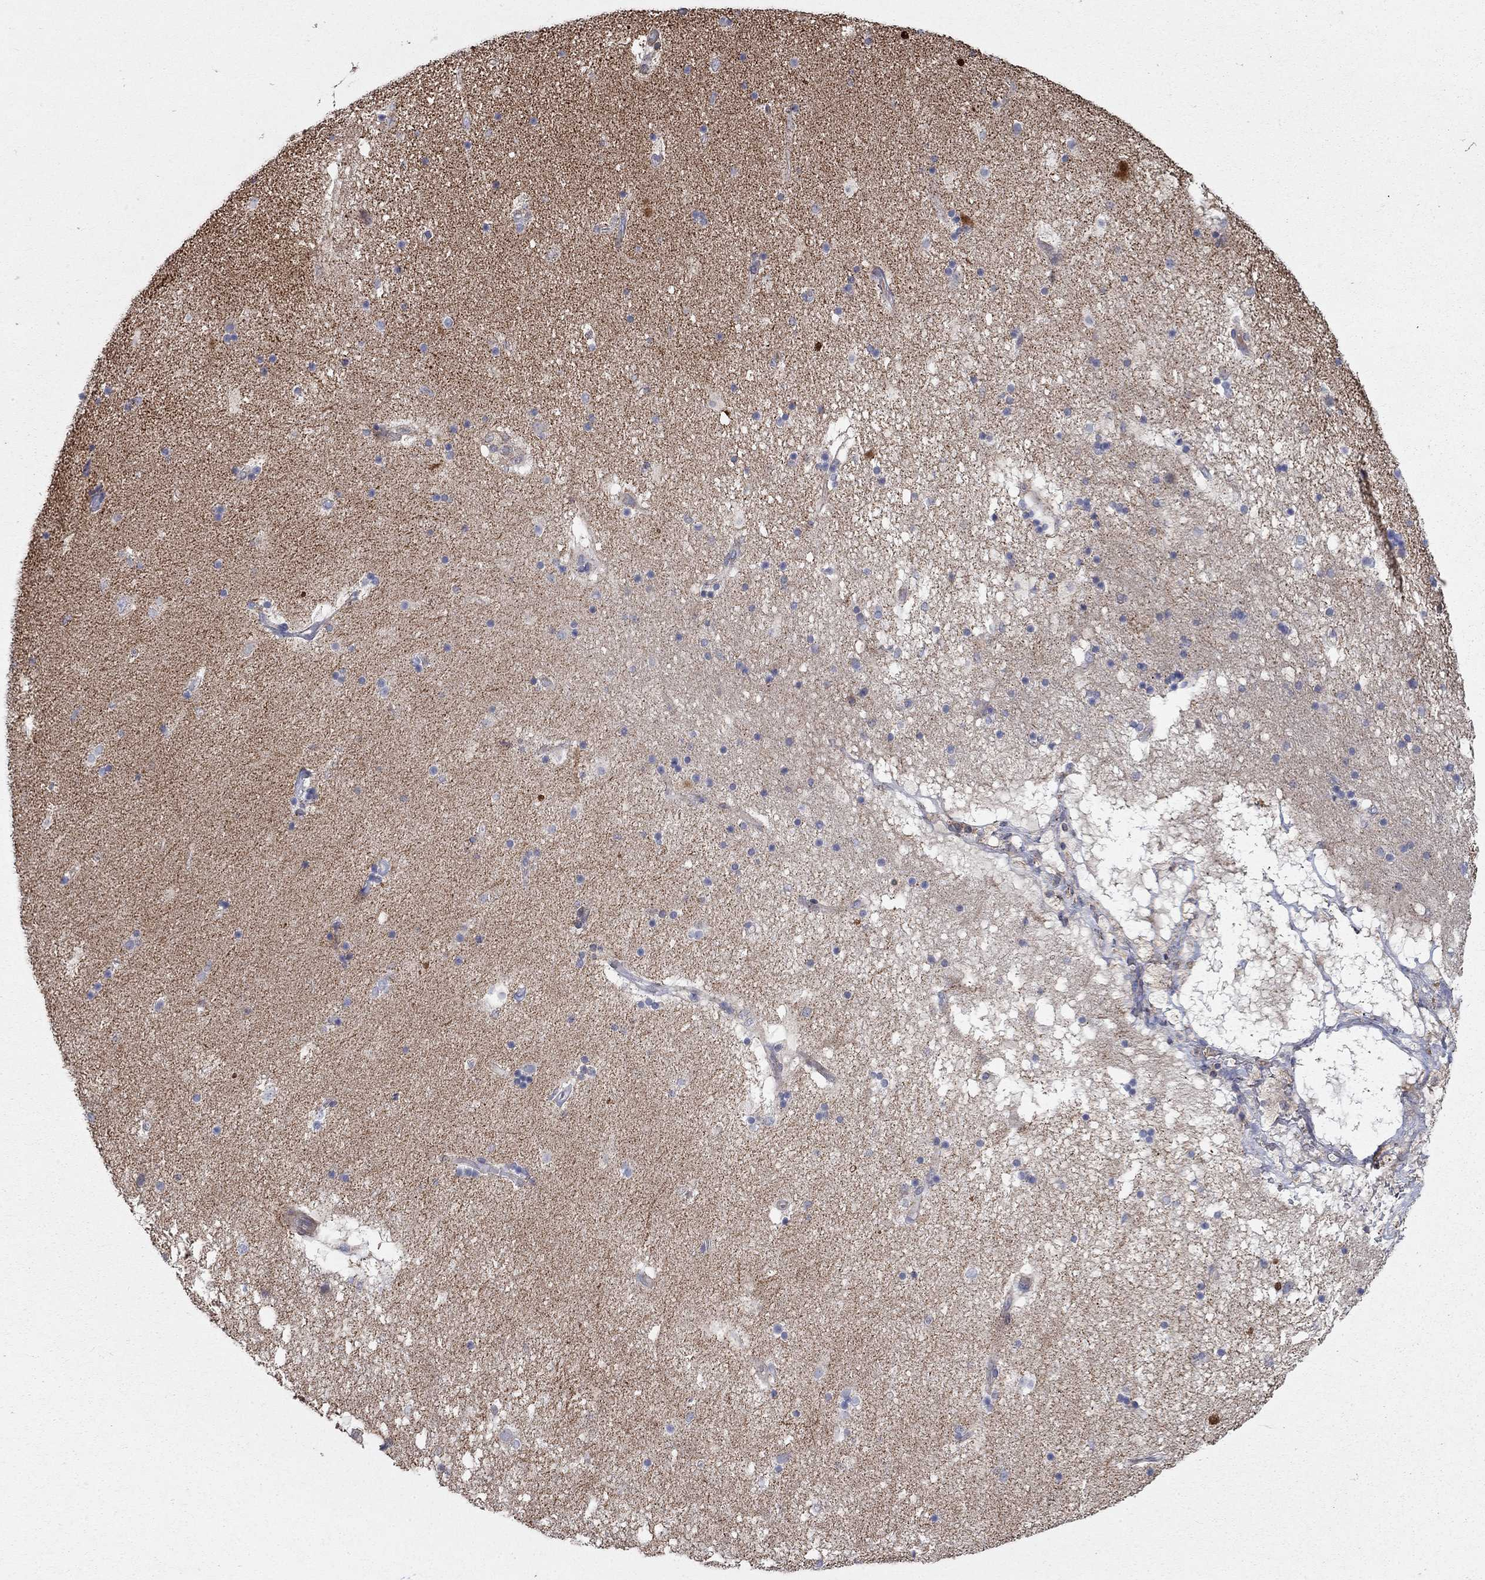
{"staining": {"intensity": "negative", "quantity": "none", "location": "none"}, "tissue": "hippocampus", "cell_type": "Glial cells", "image_type": "normal", "snomed": [{"axis": "morphology", "description": "Normal tissue, NOS"}, {"axis": "topography", "description": "Hippocampus"}], "caption": "Protein analysis of unremarkable hippocampus demonstrates no significant positivity in glial cells. (DAB (3,3'-diaminobenzidine) immunohistochemistry, high magnification).", "gene": "KANSL1L", "patient": {"sex": "male", "age": 51}}